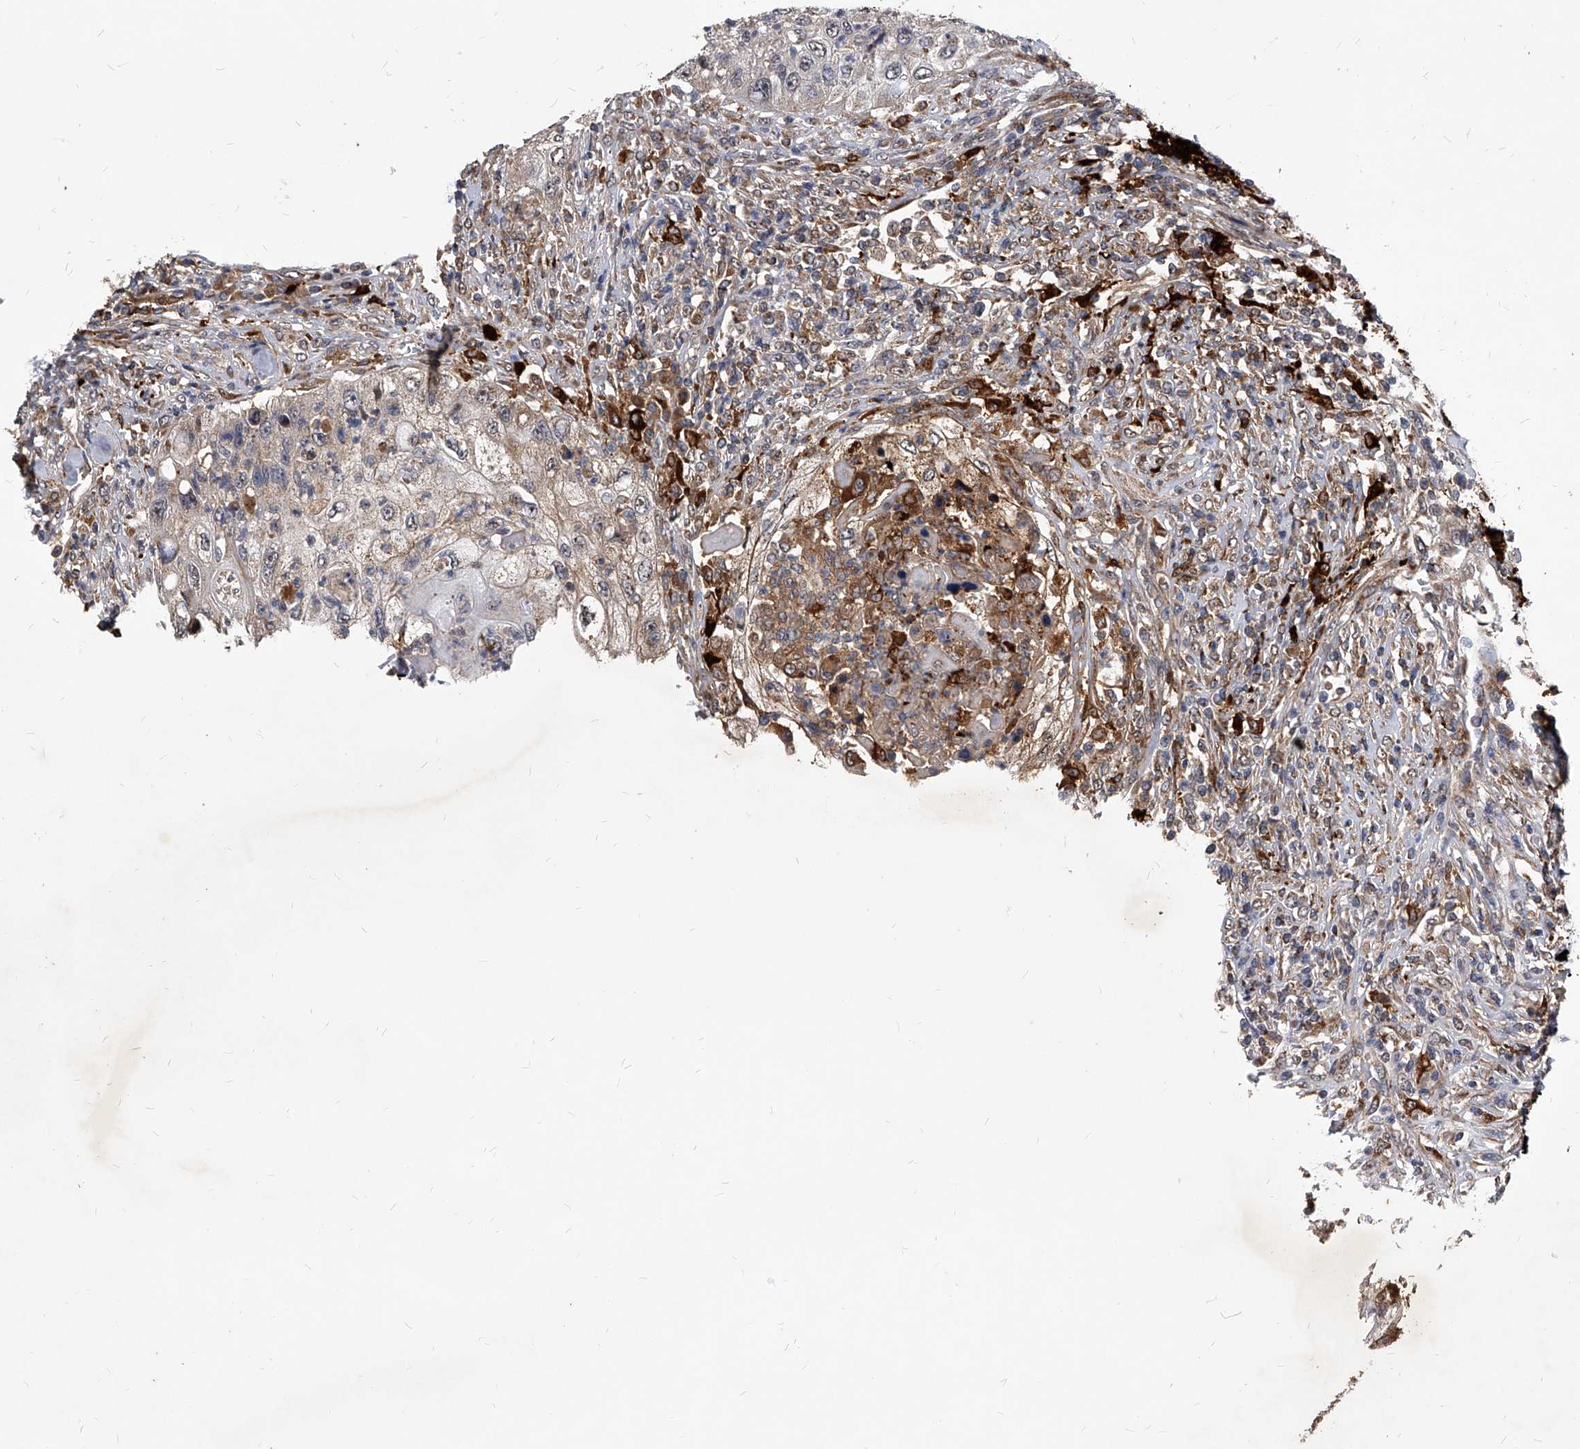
{"staining": {"intensity": "moderate", "quantity": "<25%", "location": "cytoplasmic/membranous"}, "tissue": "urothelial cancer", "cell_type": "Tumor cells", "image_type": "cancer", "snomed": [{"axis": "morphology", "description": "Urothelial carcinoma, High grade"}, {"axis": "topography", "description": "Urinary bladder"}], "caption": "A low amount of moderate cytoplasmic/membranous expression is appreciated in approximately <25% of tumor cells in urothelial cancer tissue.", "gene": "SOBP", "patient": {"sex": "female", "age": 60}}